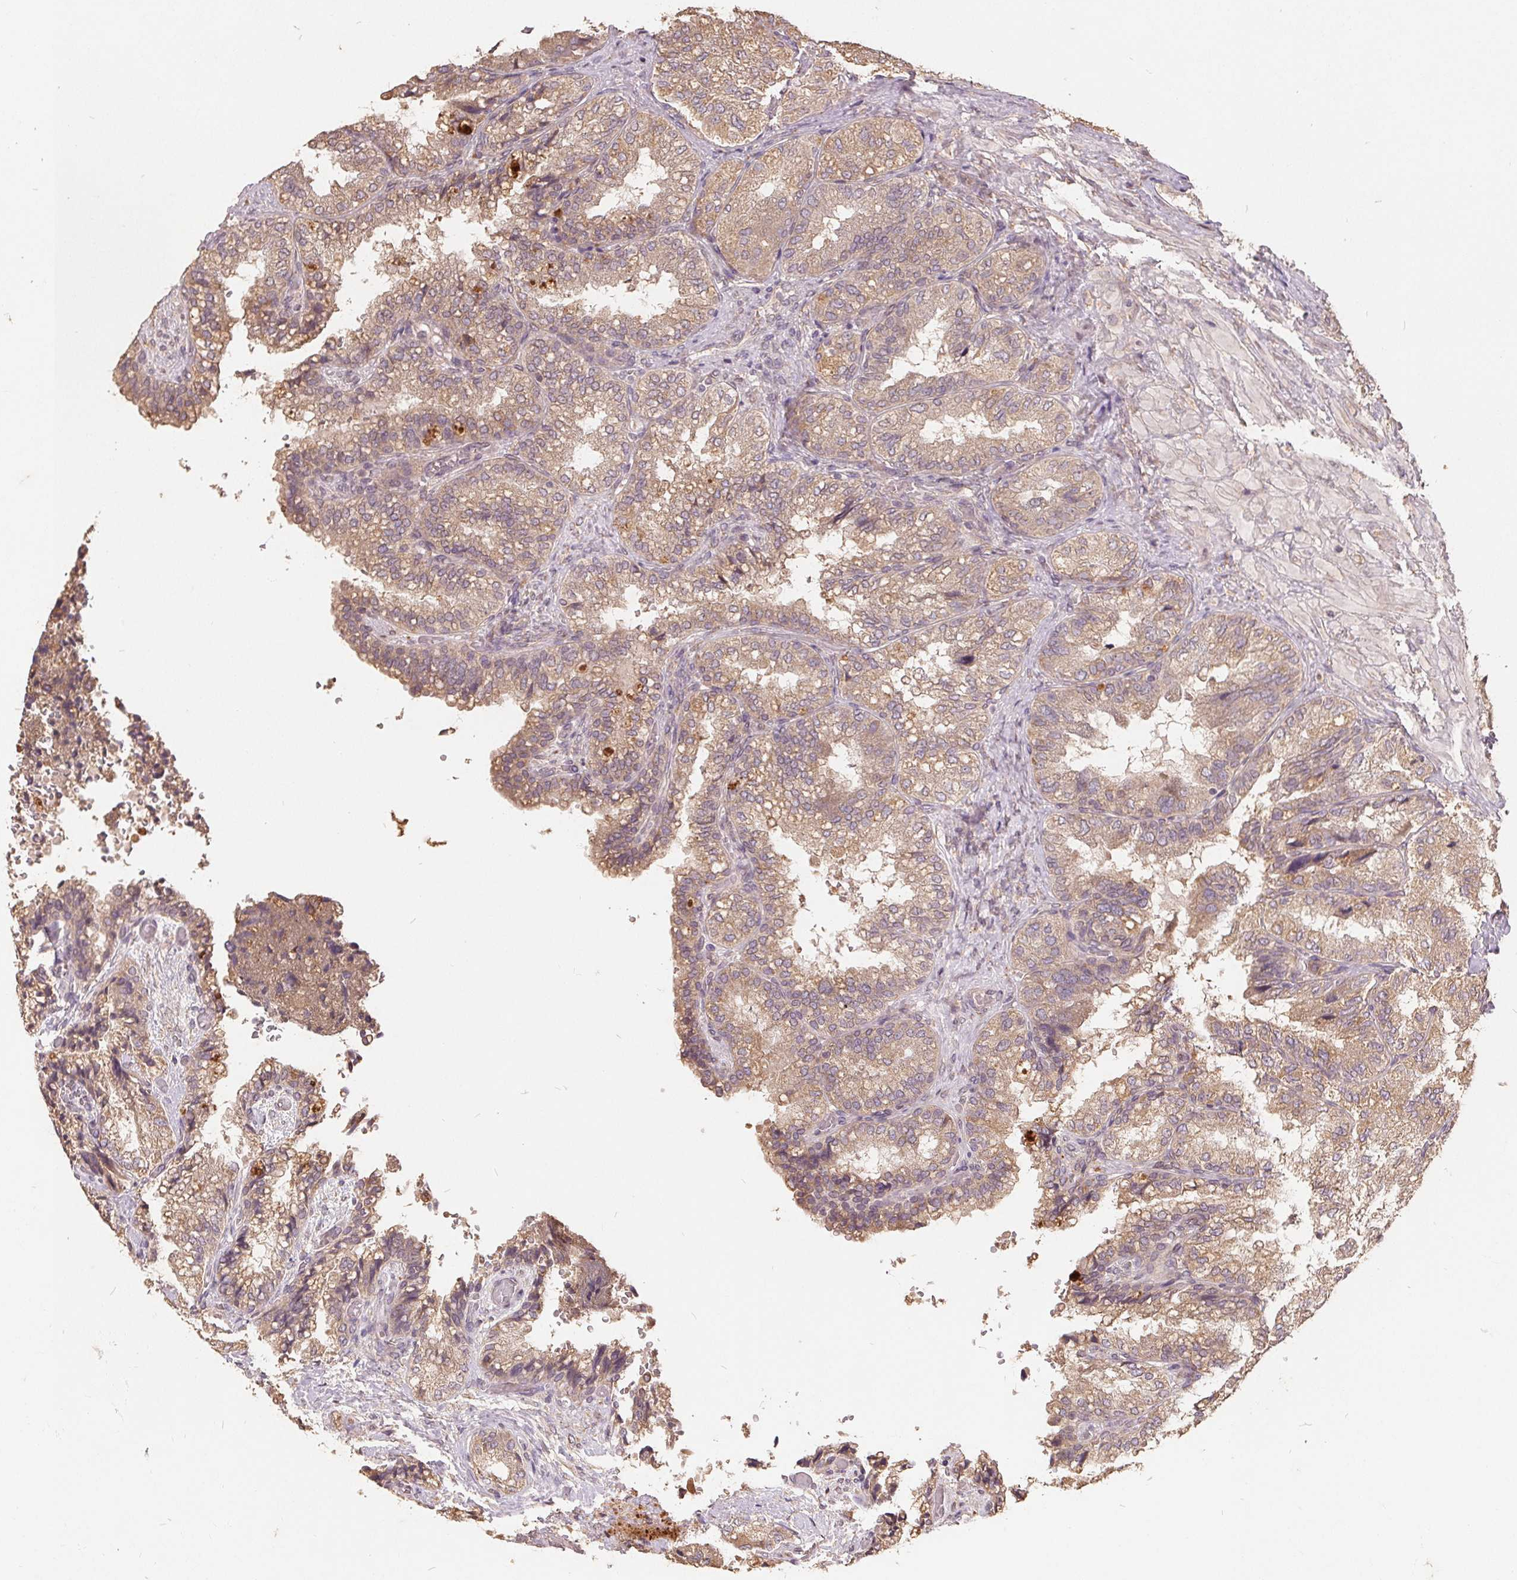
{"staining": {"intensity": "moderate", "quantity": ">75%", "location": "cytoplasmic/membranous"}, "tissue": "seminal vesicle", "cell_type": "Glandular cells", "image_type": "normal", "snomed": [{"axis": "morphology", "description": "Normal tissue, NOS"}, {"axis": "topography", "description": "Seminal veicle"}], "caption": "High-power microscopy captured an IHC histopathology image of unremarkable seminal vesicle, revealing moderate cytoplasmic/membranous expression in about >75% of glandular cells.", "gene": "CDIPT", "patient": {"sex": "male", "age": 57}}